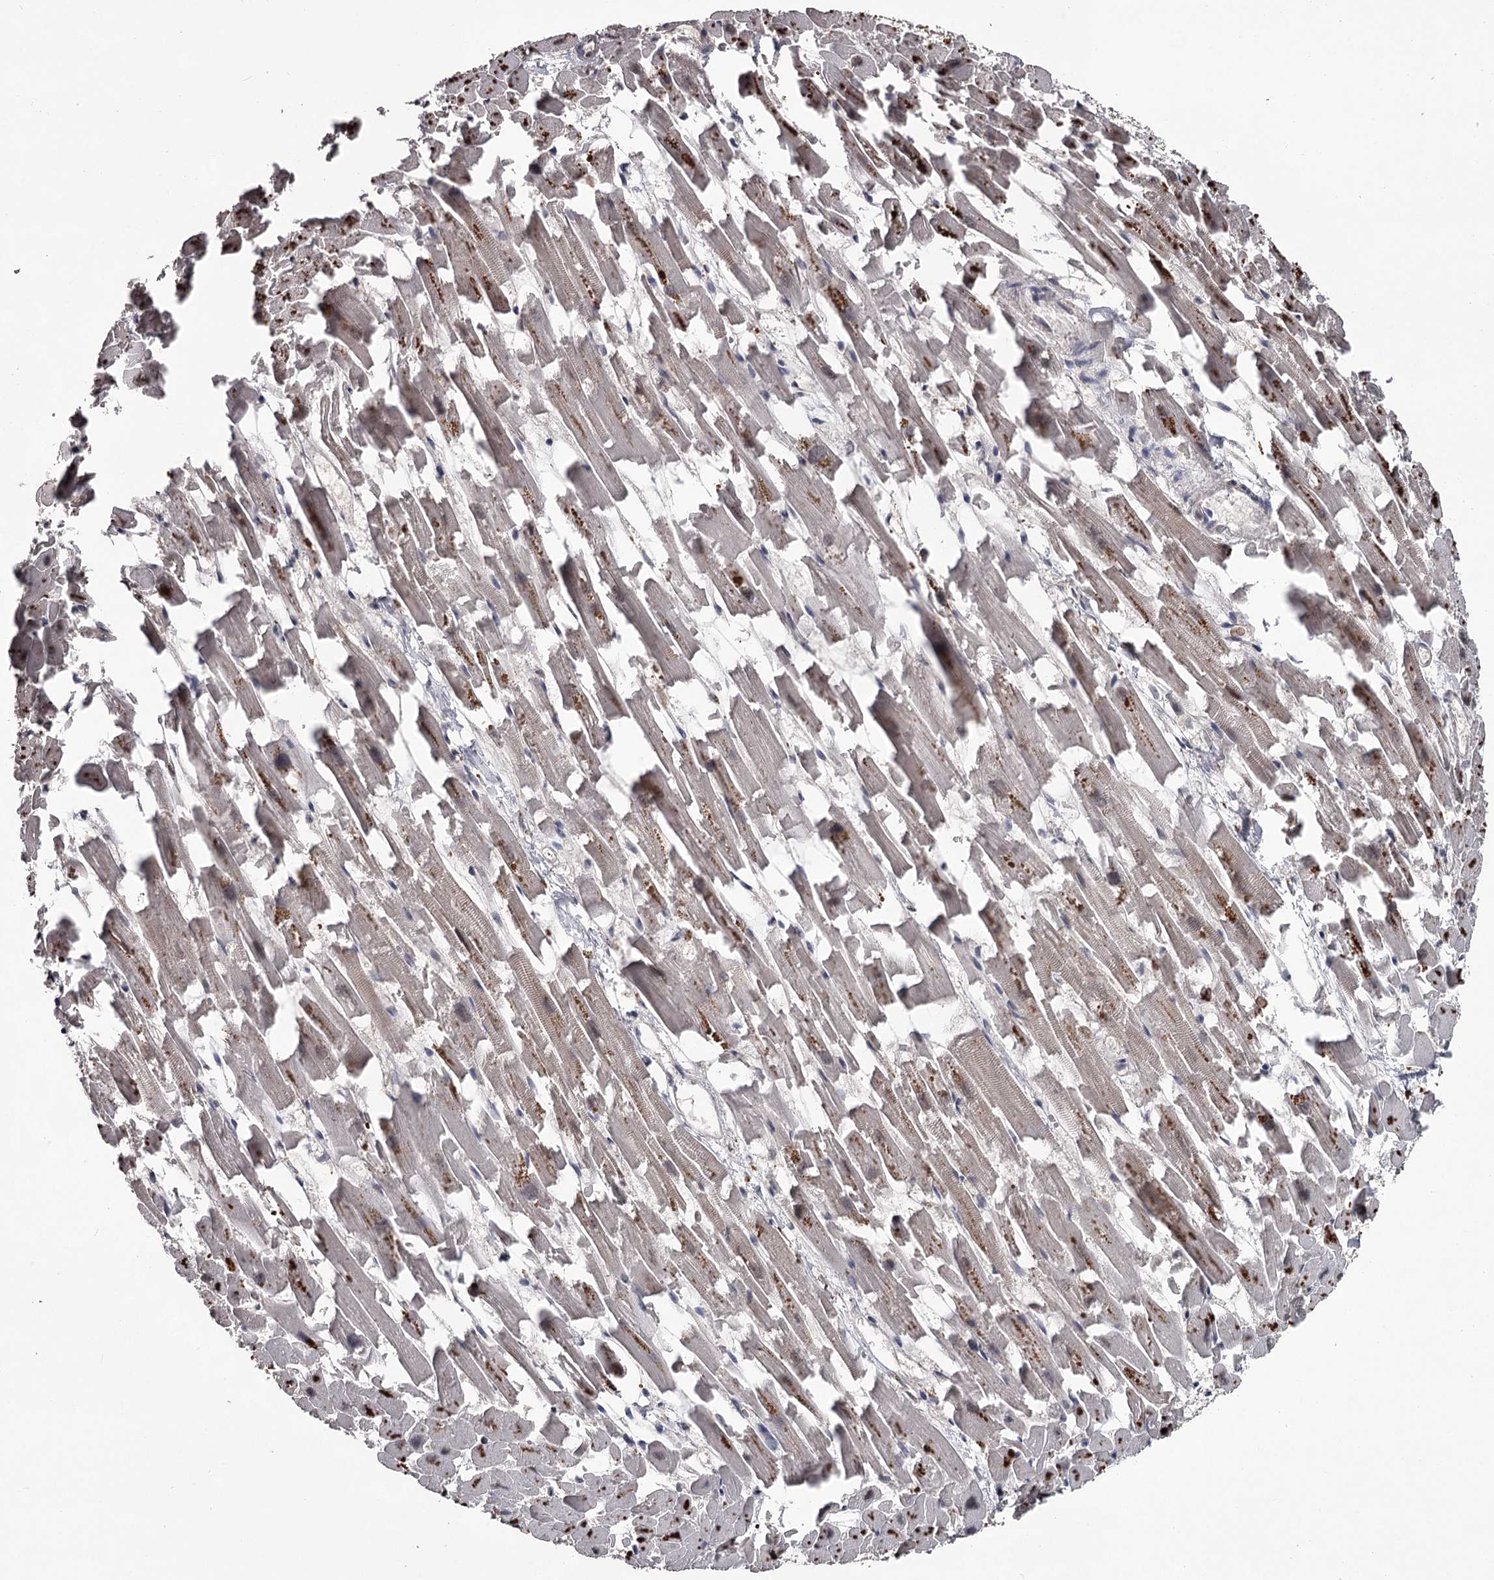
{"staining": {"intensity": "moderate", "quantity": "25%-75%", "location": "cytoplasmic/membranous,nuclear"}, "tissue": "heart muscle", "cell_type": "Cardiomyocytes", "image_type": "normal", "snomed": [{"axis": "morphology", "description": "Normal tissue, NOS"}, {"axis": "topography", "description": "Heart"}], "caption": "Heart muscle stained with DAB IHC exhibits medium levels of moderate cytoplasmic/membranous,nuclear positivity in approximately 25%-75% of cardiomyocytes. The protein is shown in brown color, while the nuclei are stained blue.", "gene": "PRPF40B", "patient": {"sex": "female", "age": 64}}